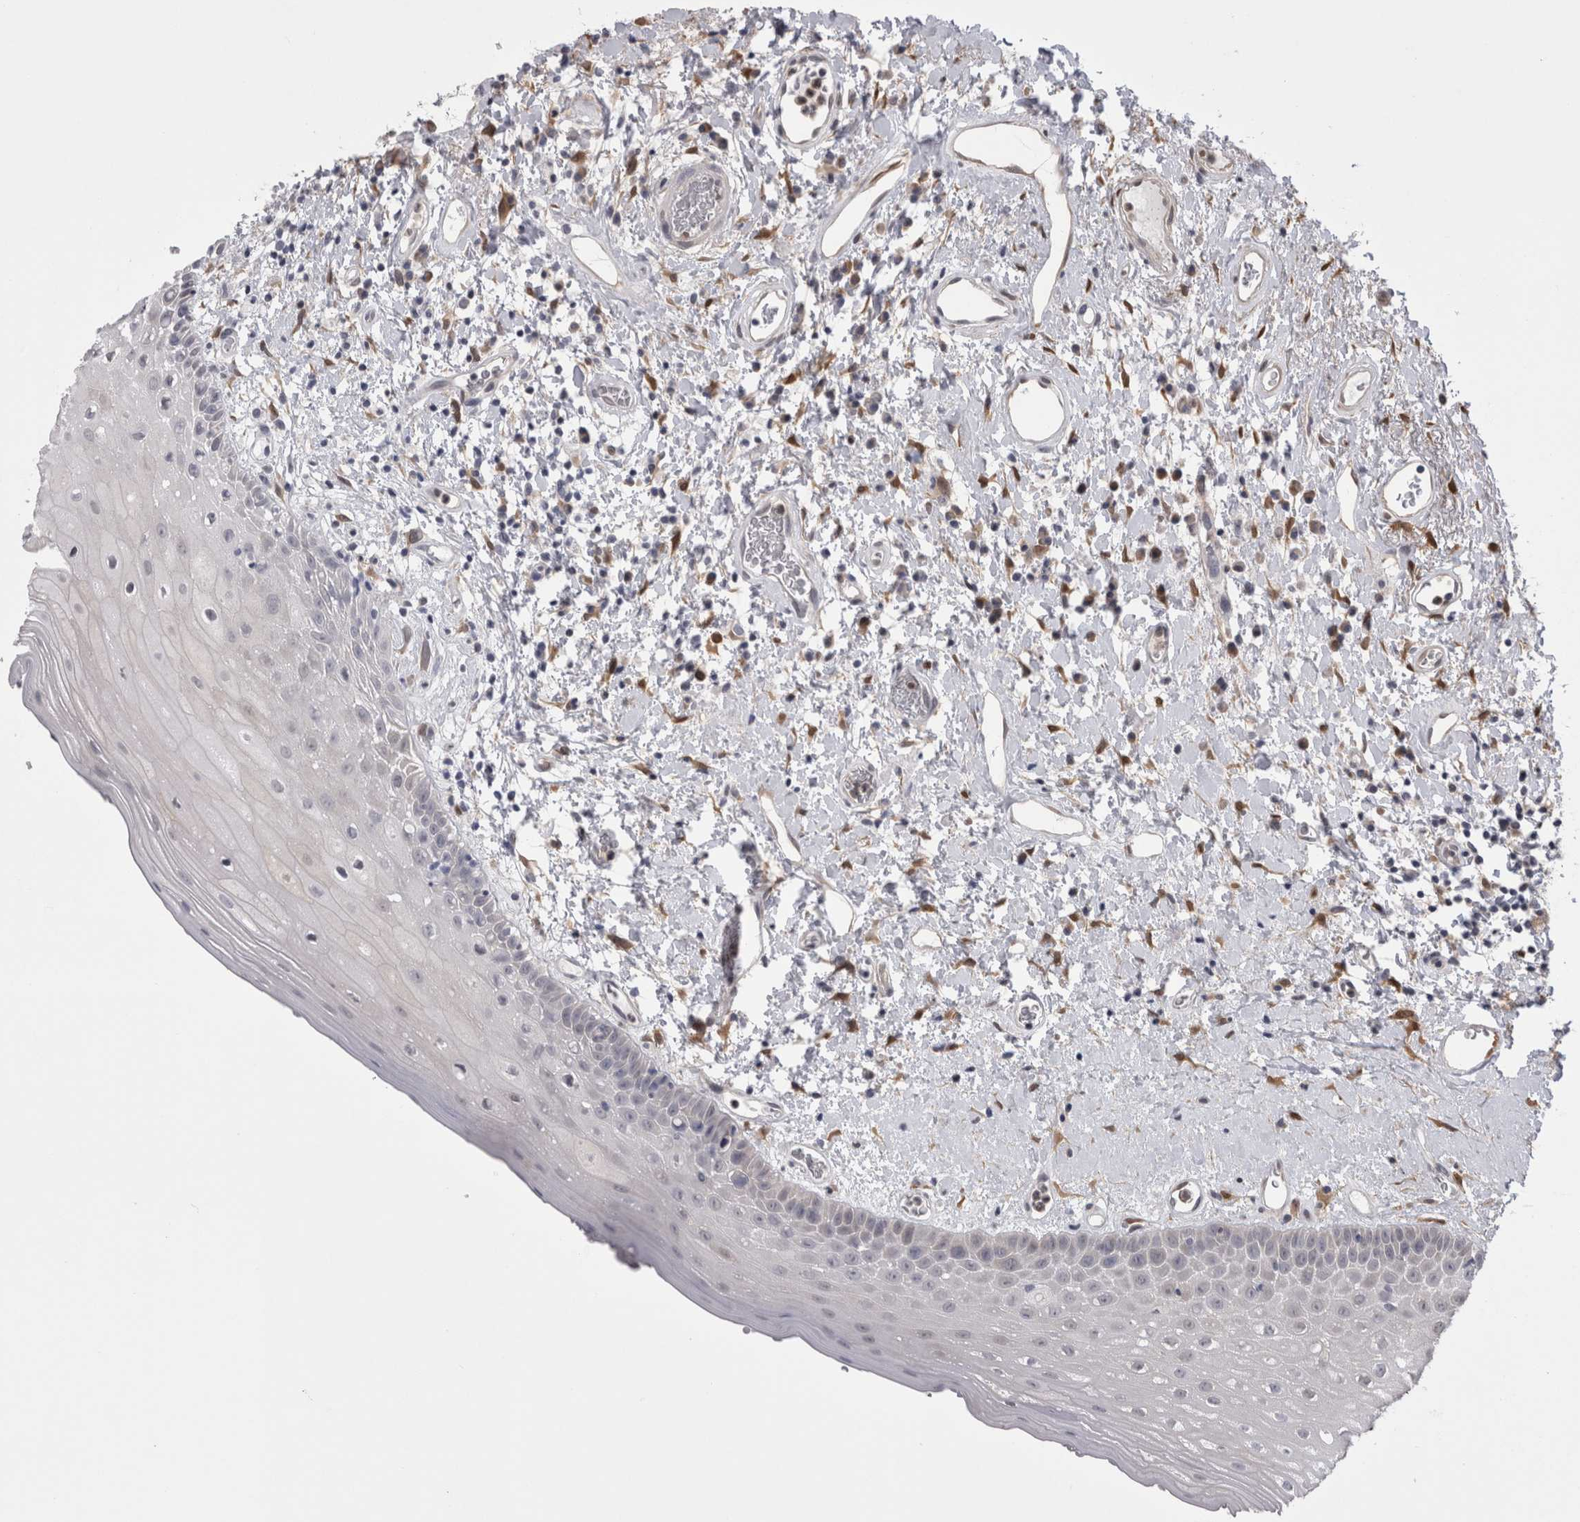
{"staining": {"intensity": "negative", "quantity": "none", "location": "none"}, "tissue": "oral mucosa", "cell_type": "Squamous epithelial cells", "image_type": "normal", "snomed": [{"axis": "morphology", "description": "Normal tissue, NOS"}, {"axis": "topography", "description": "Oral tissue"}], "caption": "Immunohistochemistry photomicrograph of benign human oral mucosa stained for a protein (brown), which reveals no expression in squamous epithelial cells.", "gene": "CHIC1", "patient": {"sex": "female", "age": 76}}